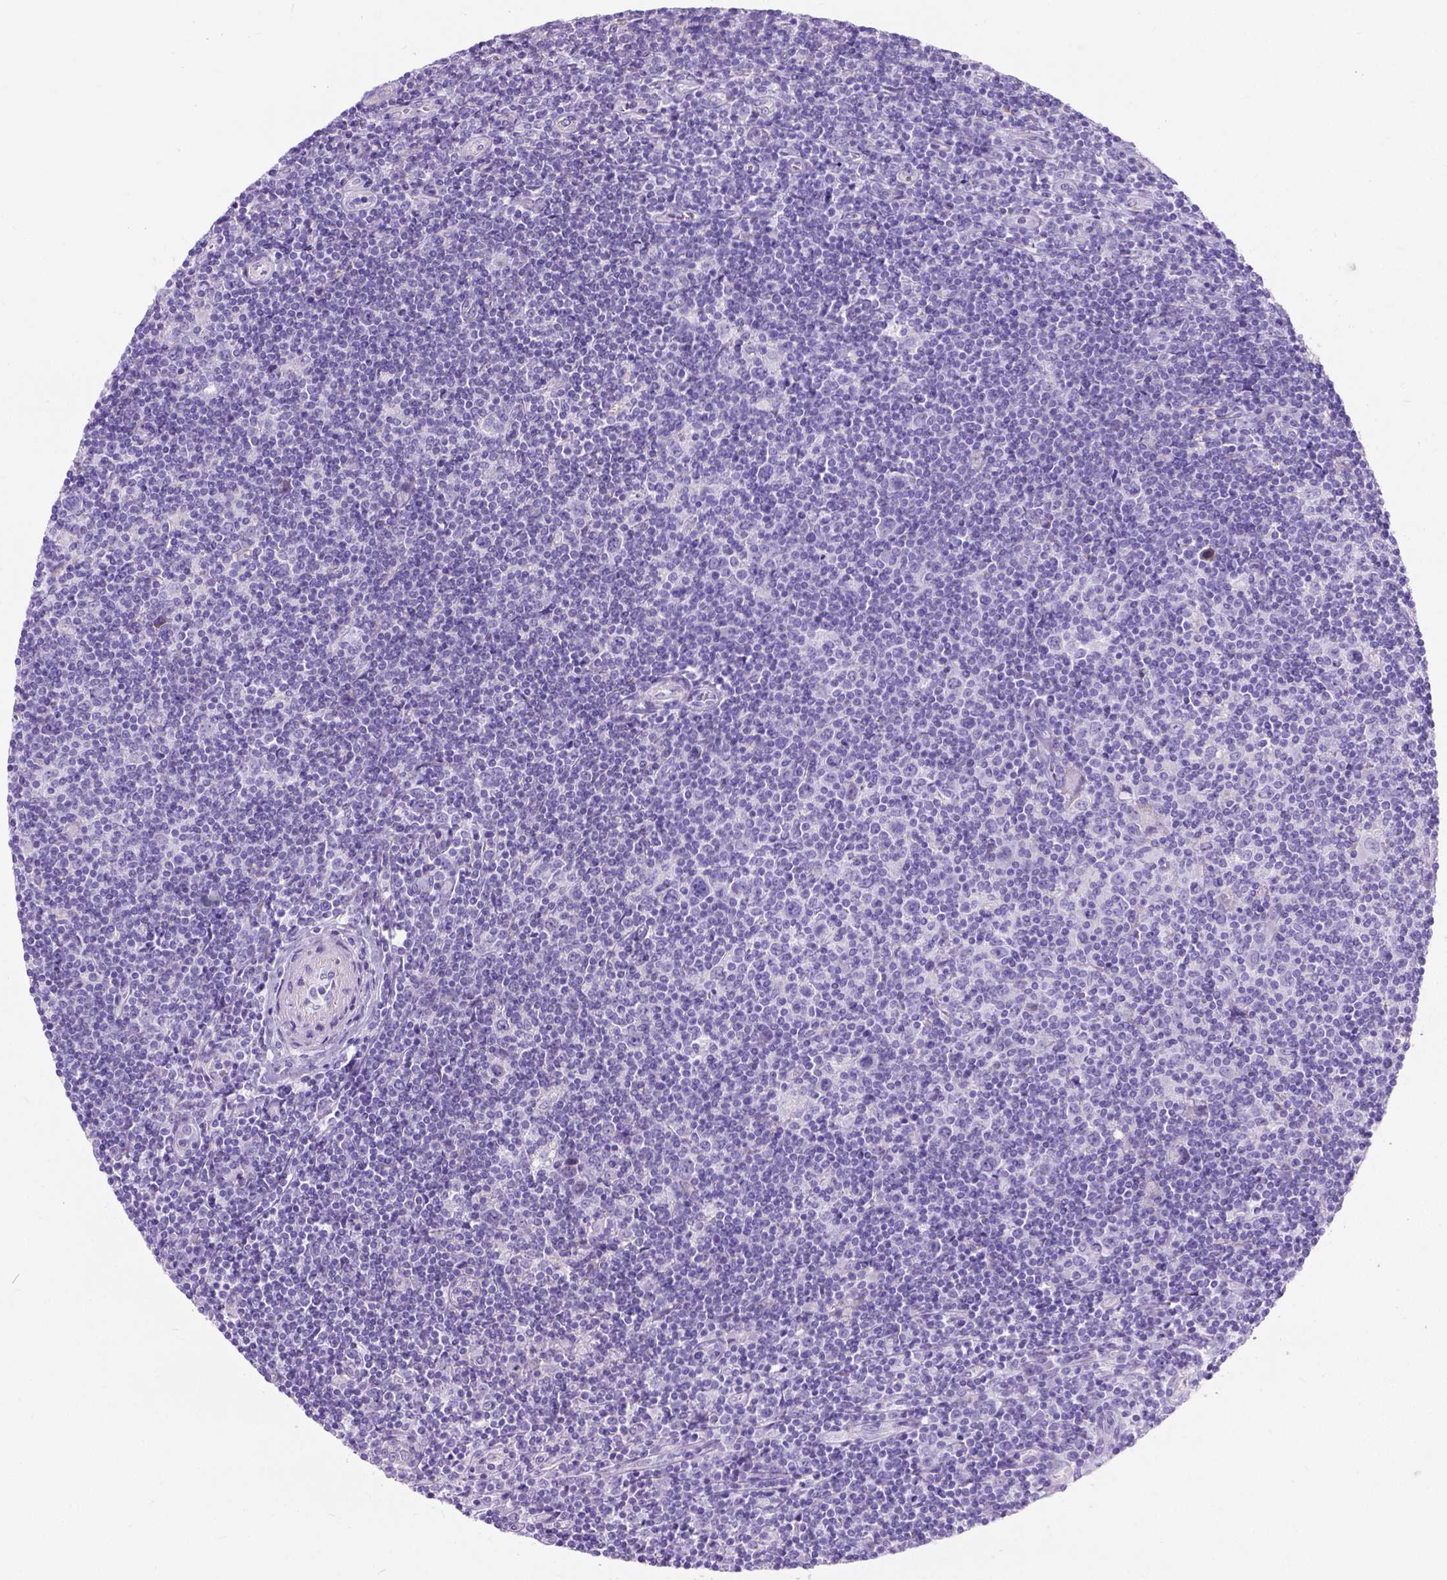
{"staining": {"intensity": "negative", "quantity": "none", "location": "none"}, "tissue": "lymphoma", "cell_type": "Tumor cells", "image_type": "cancer", "snomed": [{"axis": "morphology", "description": "Hodgkin's disease, NOS"}, {"axis": "topography", "description": "Lymph node"}], "caption": "Immunohistochemistry (IHC) of human Hodgkin's disease shows no staining in tumor cells.", "gene": "MYH15", "patient": {"sex": "male", "age": 40}}